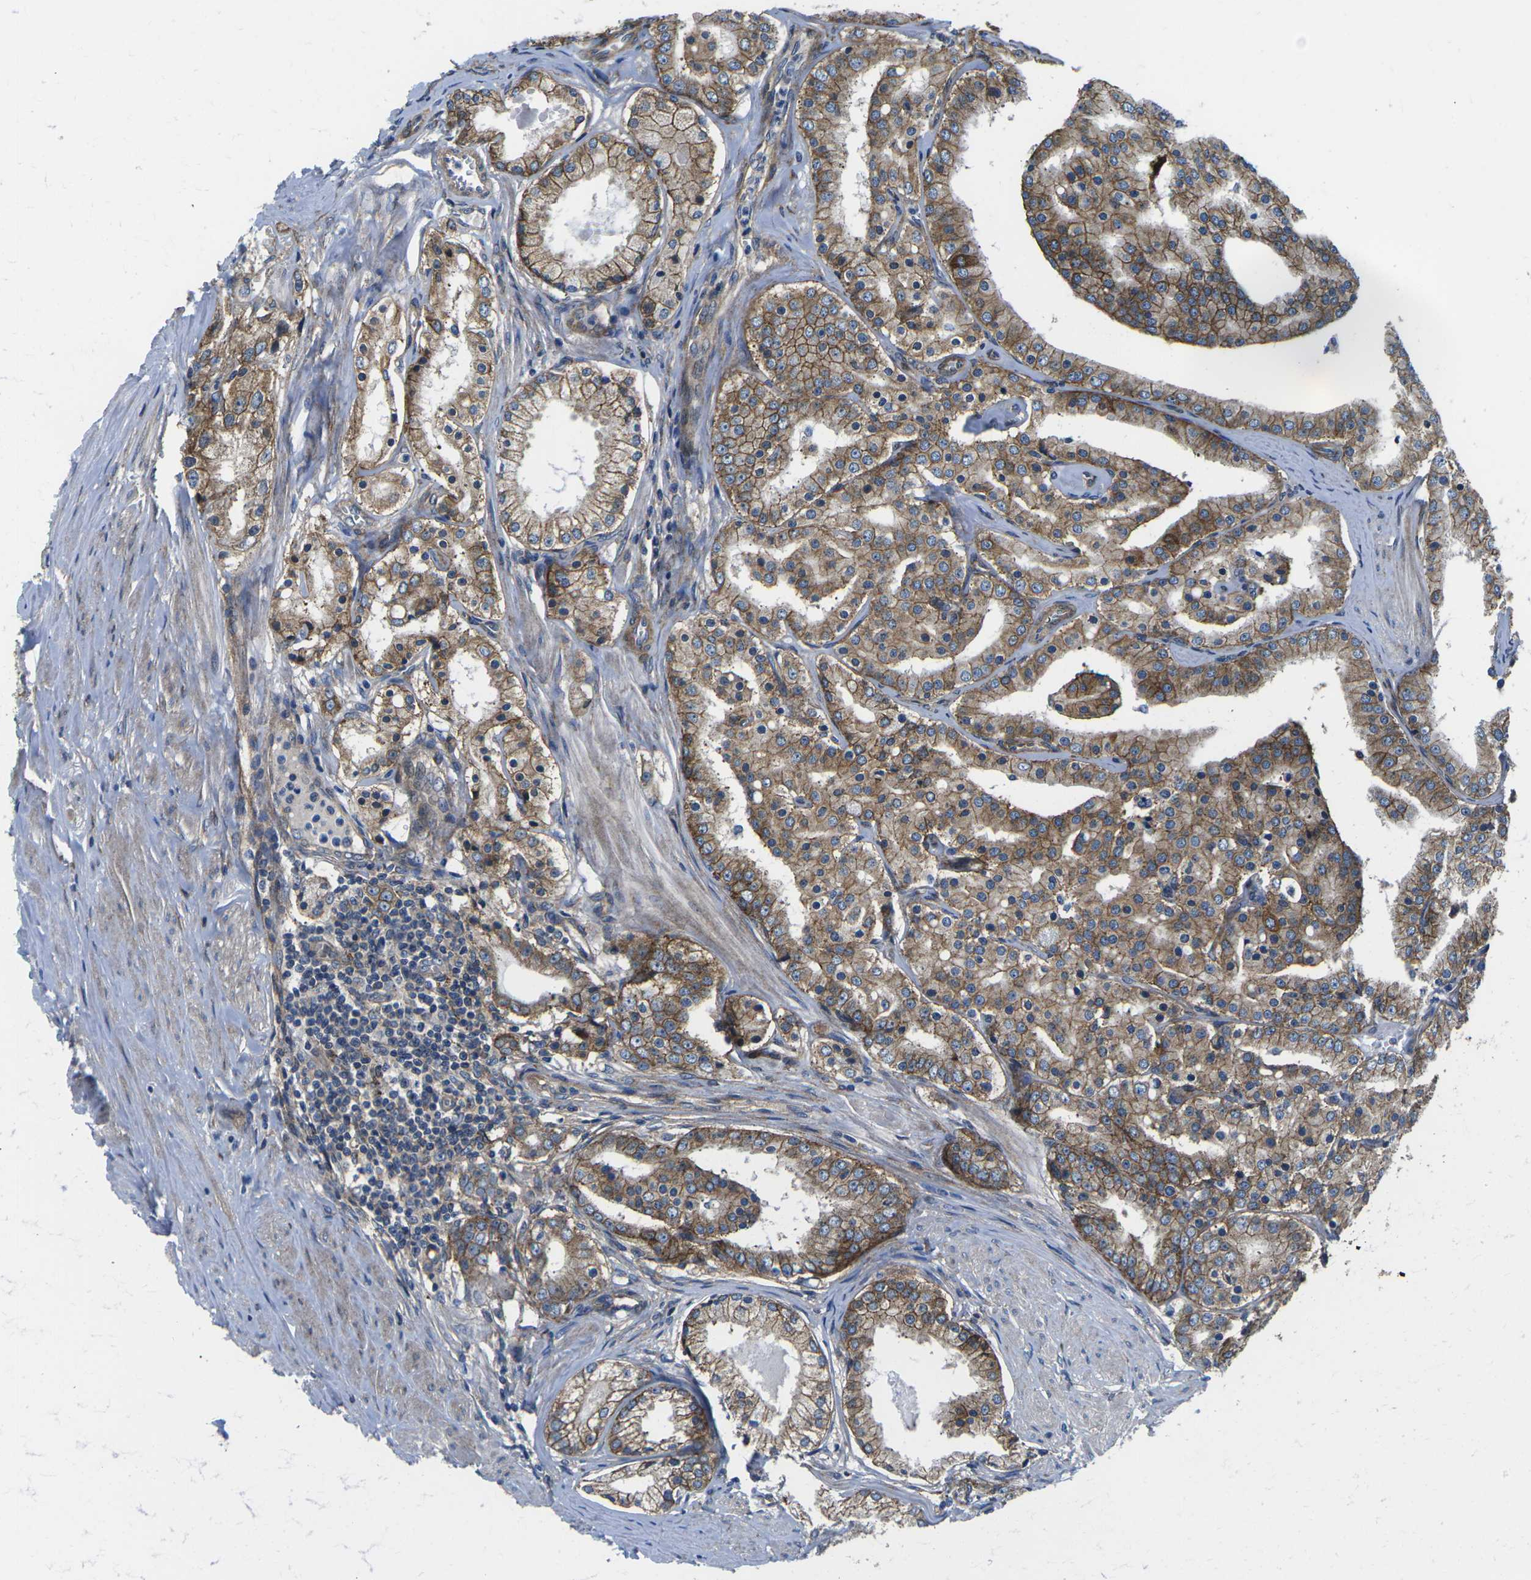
{"staining": {"intensity": "moderate", "quantity": ">75%", "location": "cytoplasmic/membranous"}, "tissue": "prostate cancer", "cell_type": "Tumor cells", "image_type": "cancer", "snomed": [{"axis": "morphology", "description": "Adenocarcinoma, Low grade"}, {"axis": "topography", "description": "Prostate"}], "caption": "Prostate low-grade adenocarcinoma was stained to show a protein in brown. There is medium levels of moderate cytoplasmic/membranous positivity in approximately >75% of tumor cells.", "gene": "DLG1", "patient": {"sex": "male", "age": 63}}